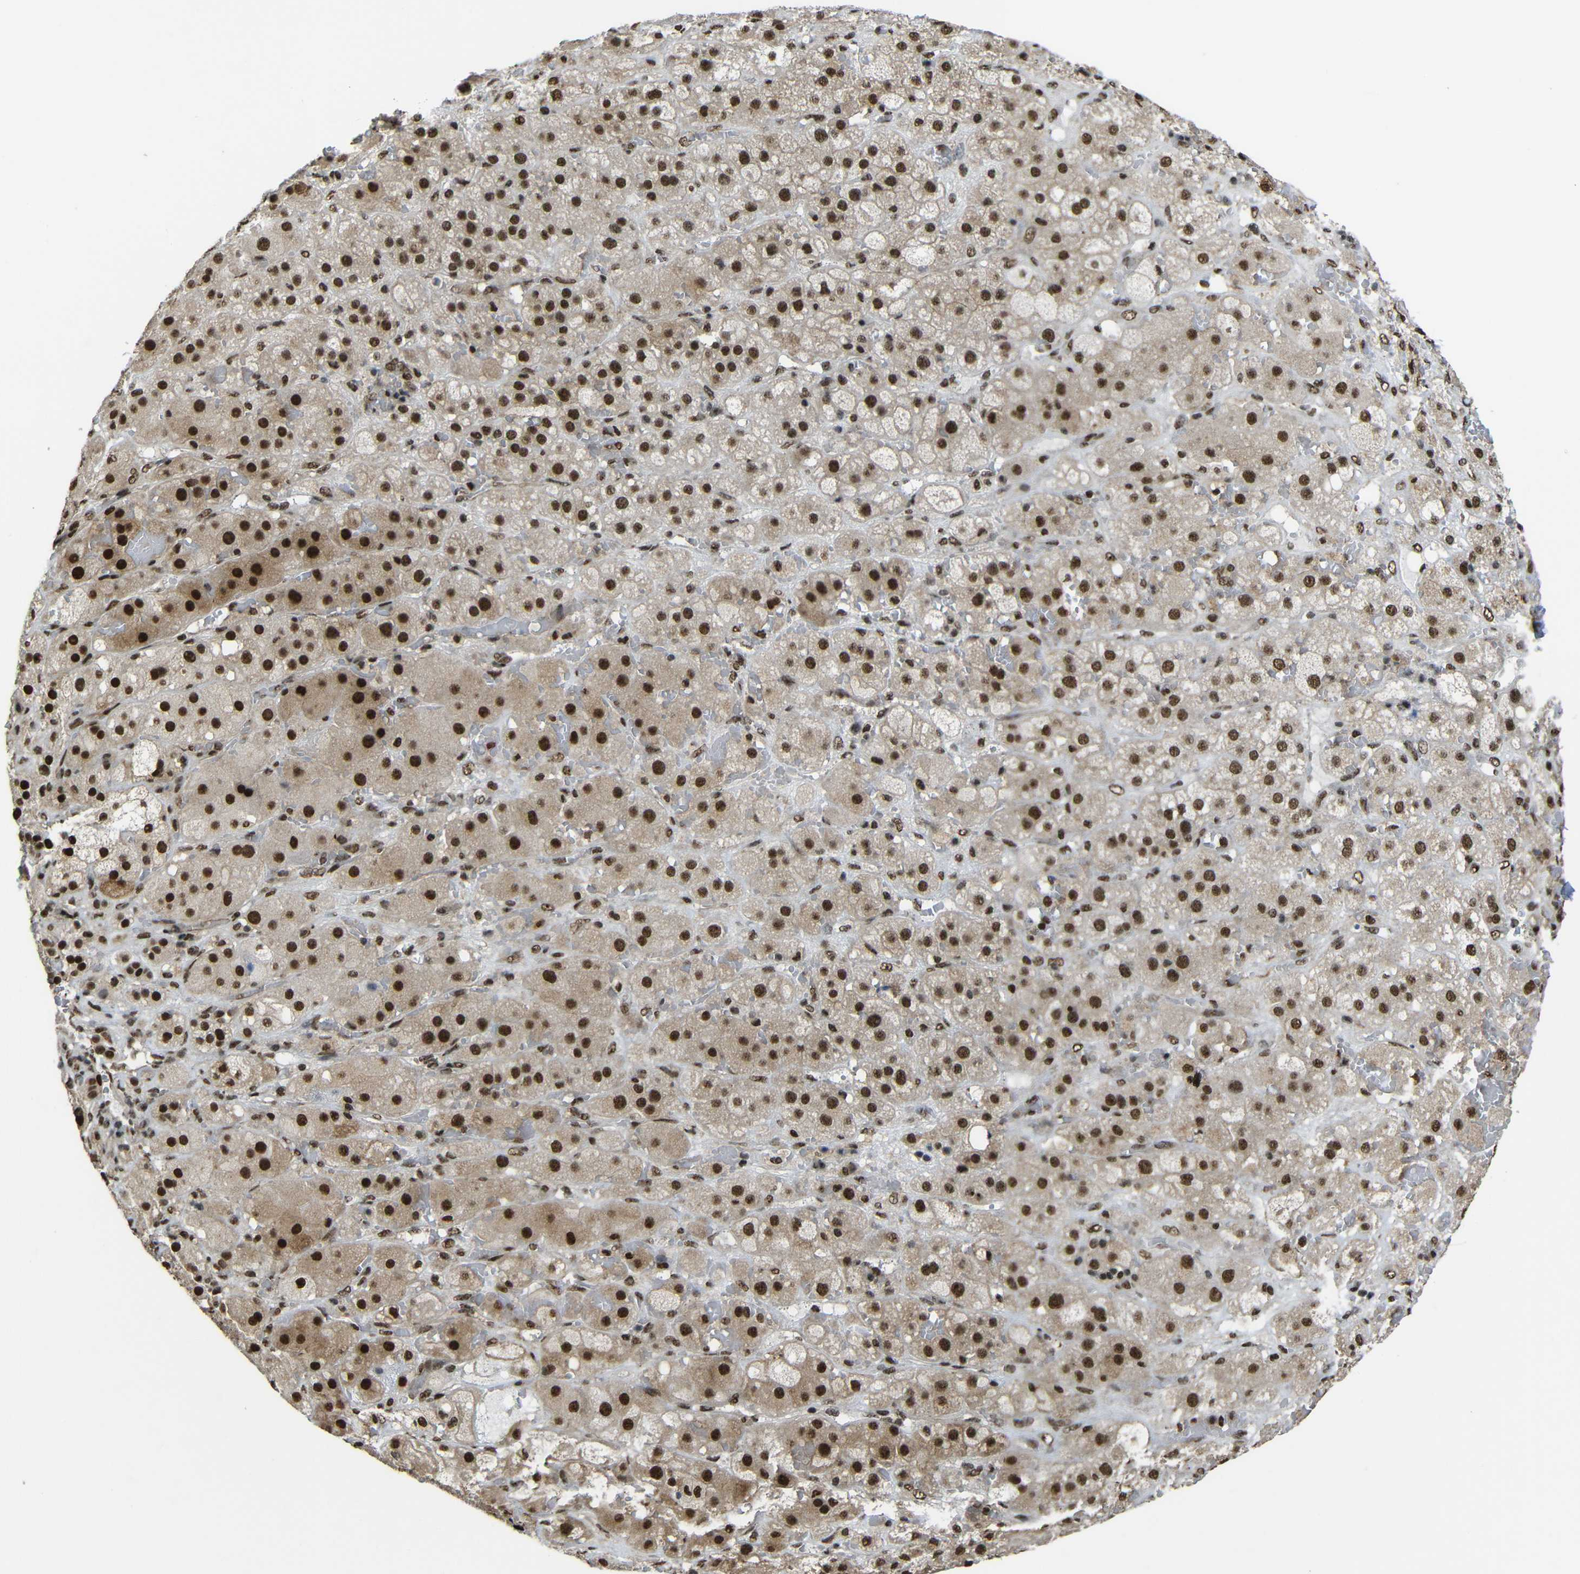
{"staining": {"intensity": "strong", "quantity": ">75%", "location": "cytoplasmic/membranous,nuclear"}, "tissue": "adrenal gland", "cell_type": "Glandular cells", "image_type": "normal", "snomed": [{"axis": "morphology", "description": "Normal tissue, NOS"}, {"axis": "topography", "description": "Adrenal gland"}], "caption": "High-power microscopy captured an immunohistochemistry photomicrograph of benign adrenal gland, revealing strong cytoplasmic/membranous,nuclear positivity in approximately >75% of glandular cells. (brown staining indicates protein expression, while blue staining denotes nuclei).", "gene": "TCF7L2", "patient": {"sex": "female", "age": 47}}